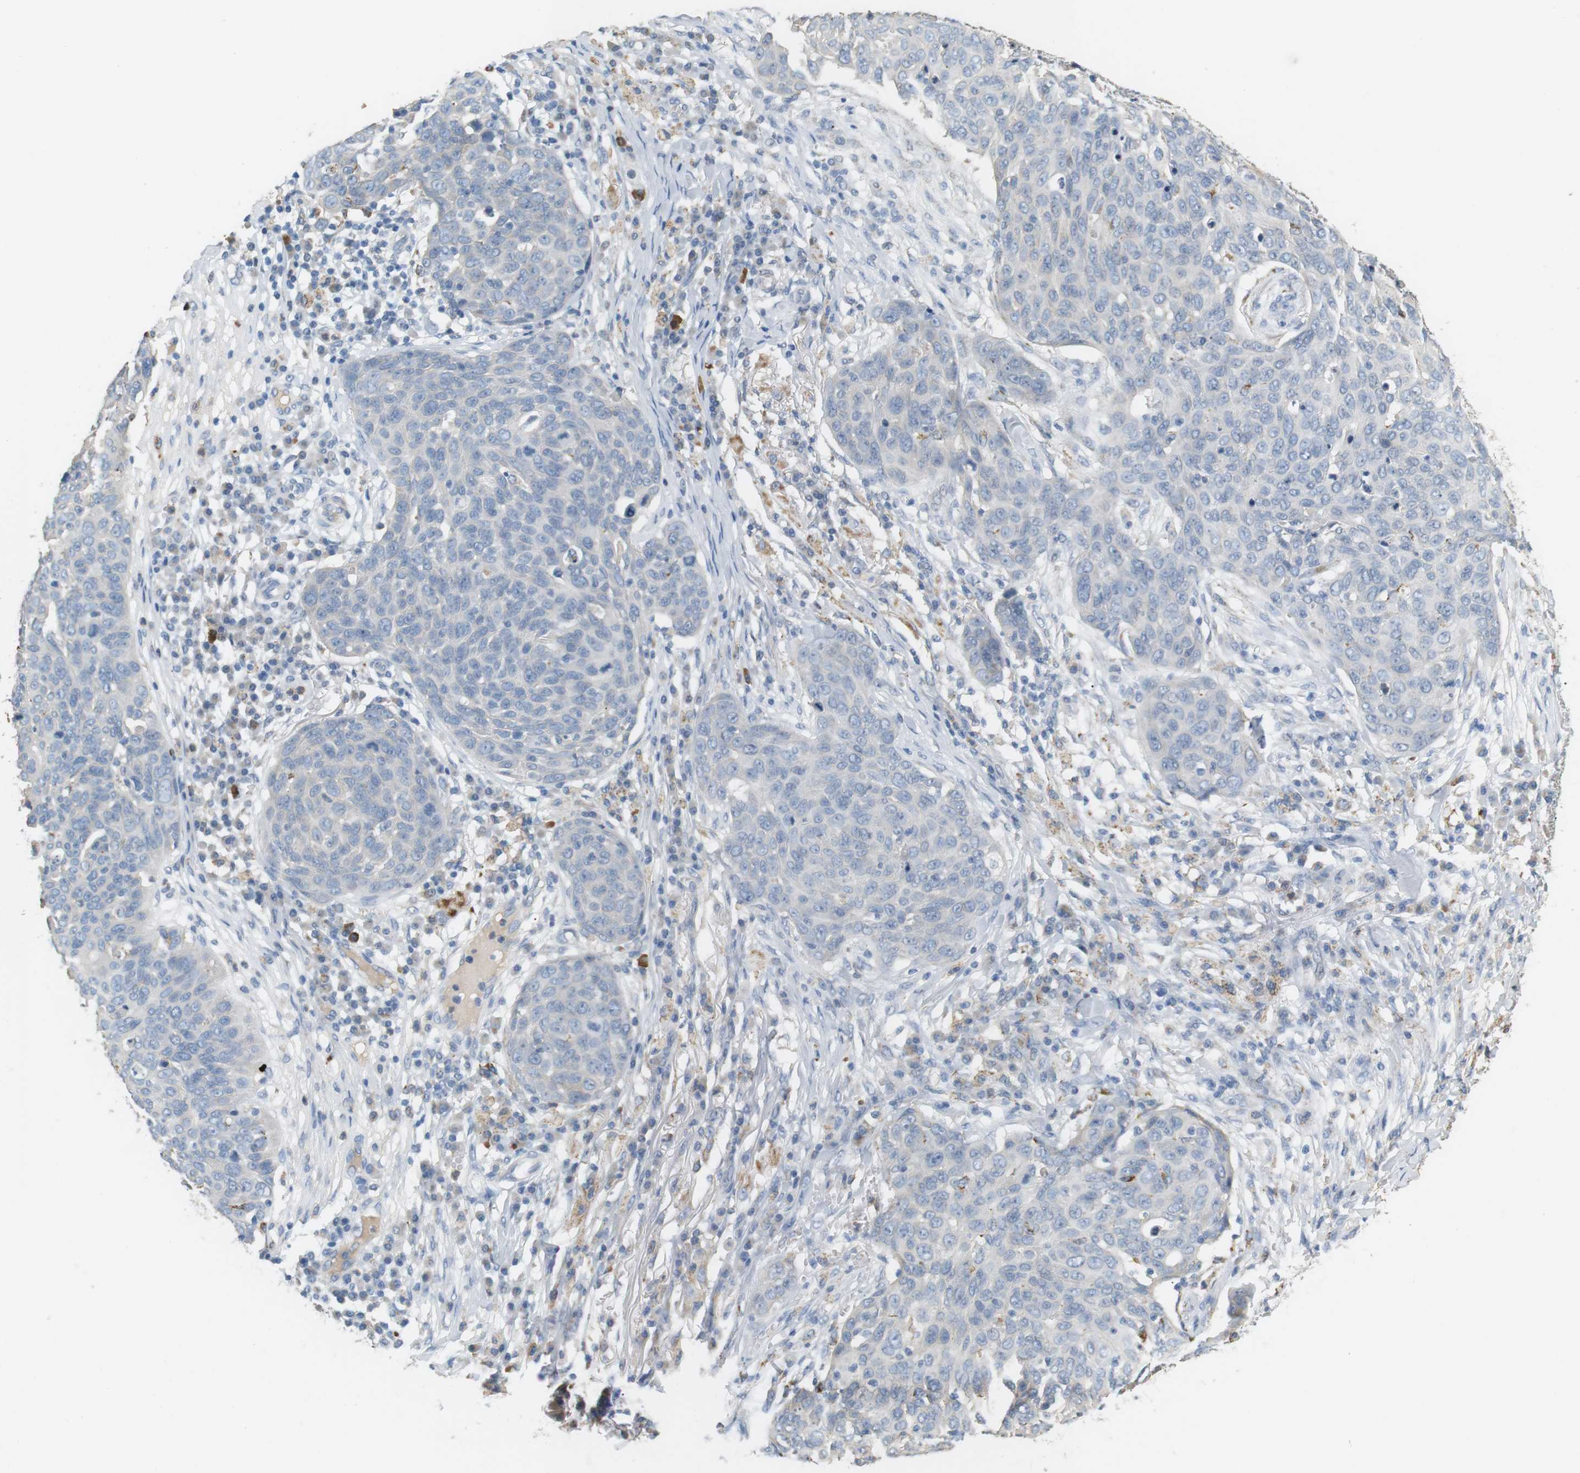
{"staining": {"intensity": "weak", "quantity": "<25%", "location": "cytoplasmic/membranous"}, "tissue": "skin cancer", "cell_type": "Tumor cells", "image_type": "cancer", "snomed": [{"axis": "morphology", "description": "Squamous cell carcinoma in situ, NOS"}, {"axis": "morphology", "description": "Squamous cell carcinoma, NOS"}, {"axis": "topography", "description": "Skin"}], "caption": "Human squamous cell carcinoma (skin) stained for a protein using immunohistochemistry demonstrates no expression in tumor cells.", "gene": "CD300E", "patient": {"sex": "male", "age": 93}}